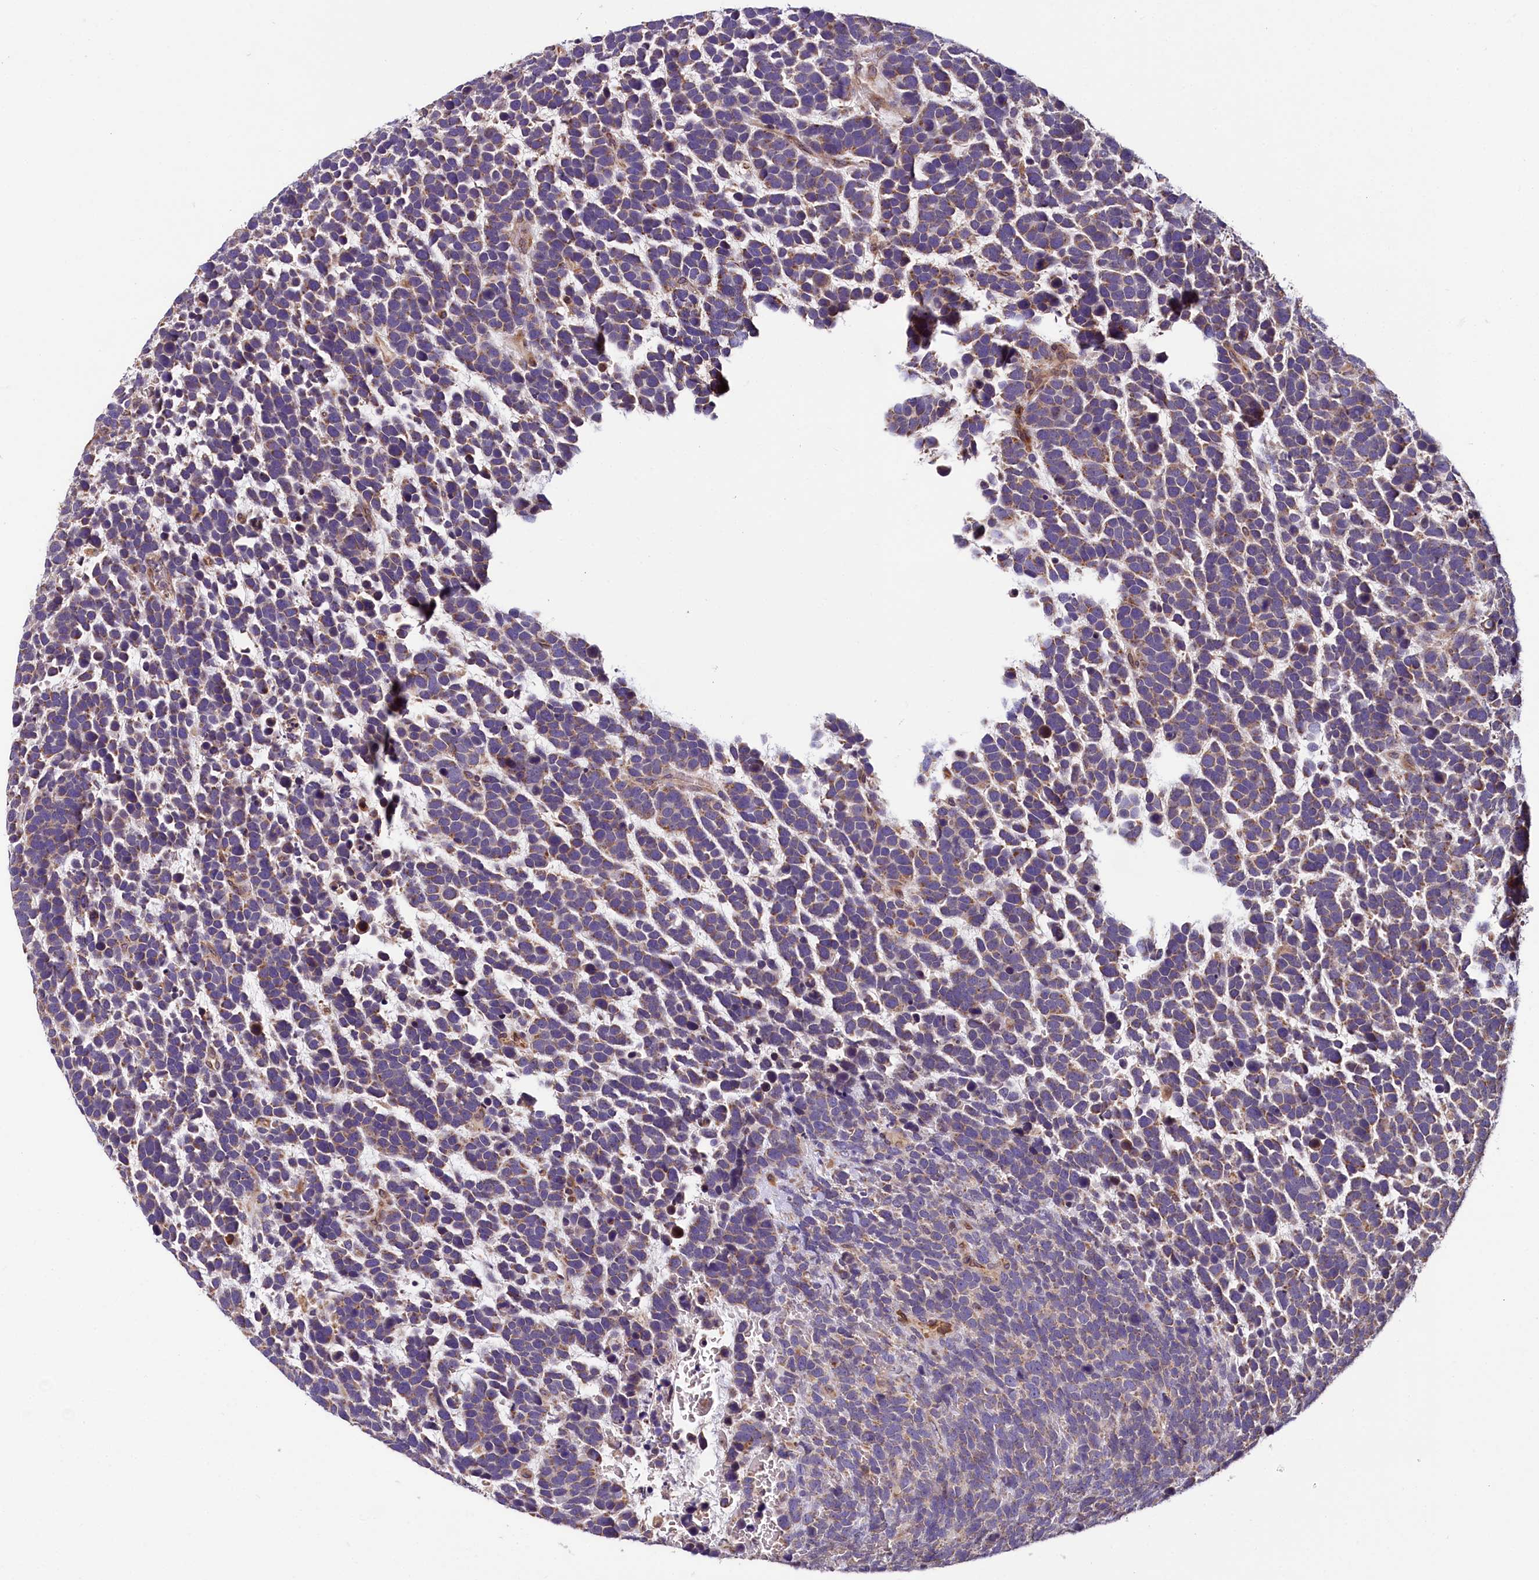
{"staining": {"intensity": "weak", "quantity": ">75%", "location": "cytoplasmic/membranous"}, "tissue": "urothelial cancer", "cell_type": "Tumor cells", "image_type": "cancer", "snomed": [{"axis": "morphology", "description": "Urothelial carcinoma, High grade"}, {"axis": "topography", "description": "Urinary bladder"}], "caption": "Weak cytoplasmic/membranous expression is appreciated in approximately >75% of tumor cells in urothelial carcinoma (high-grade). (DAB IHC with brightfield microscopy, high magnification).", "gene": "SUPV3L1", "patient": {"sex": "female", "age": 82}}